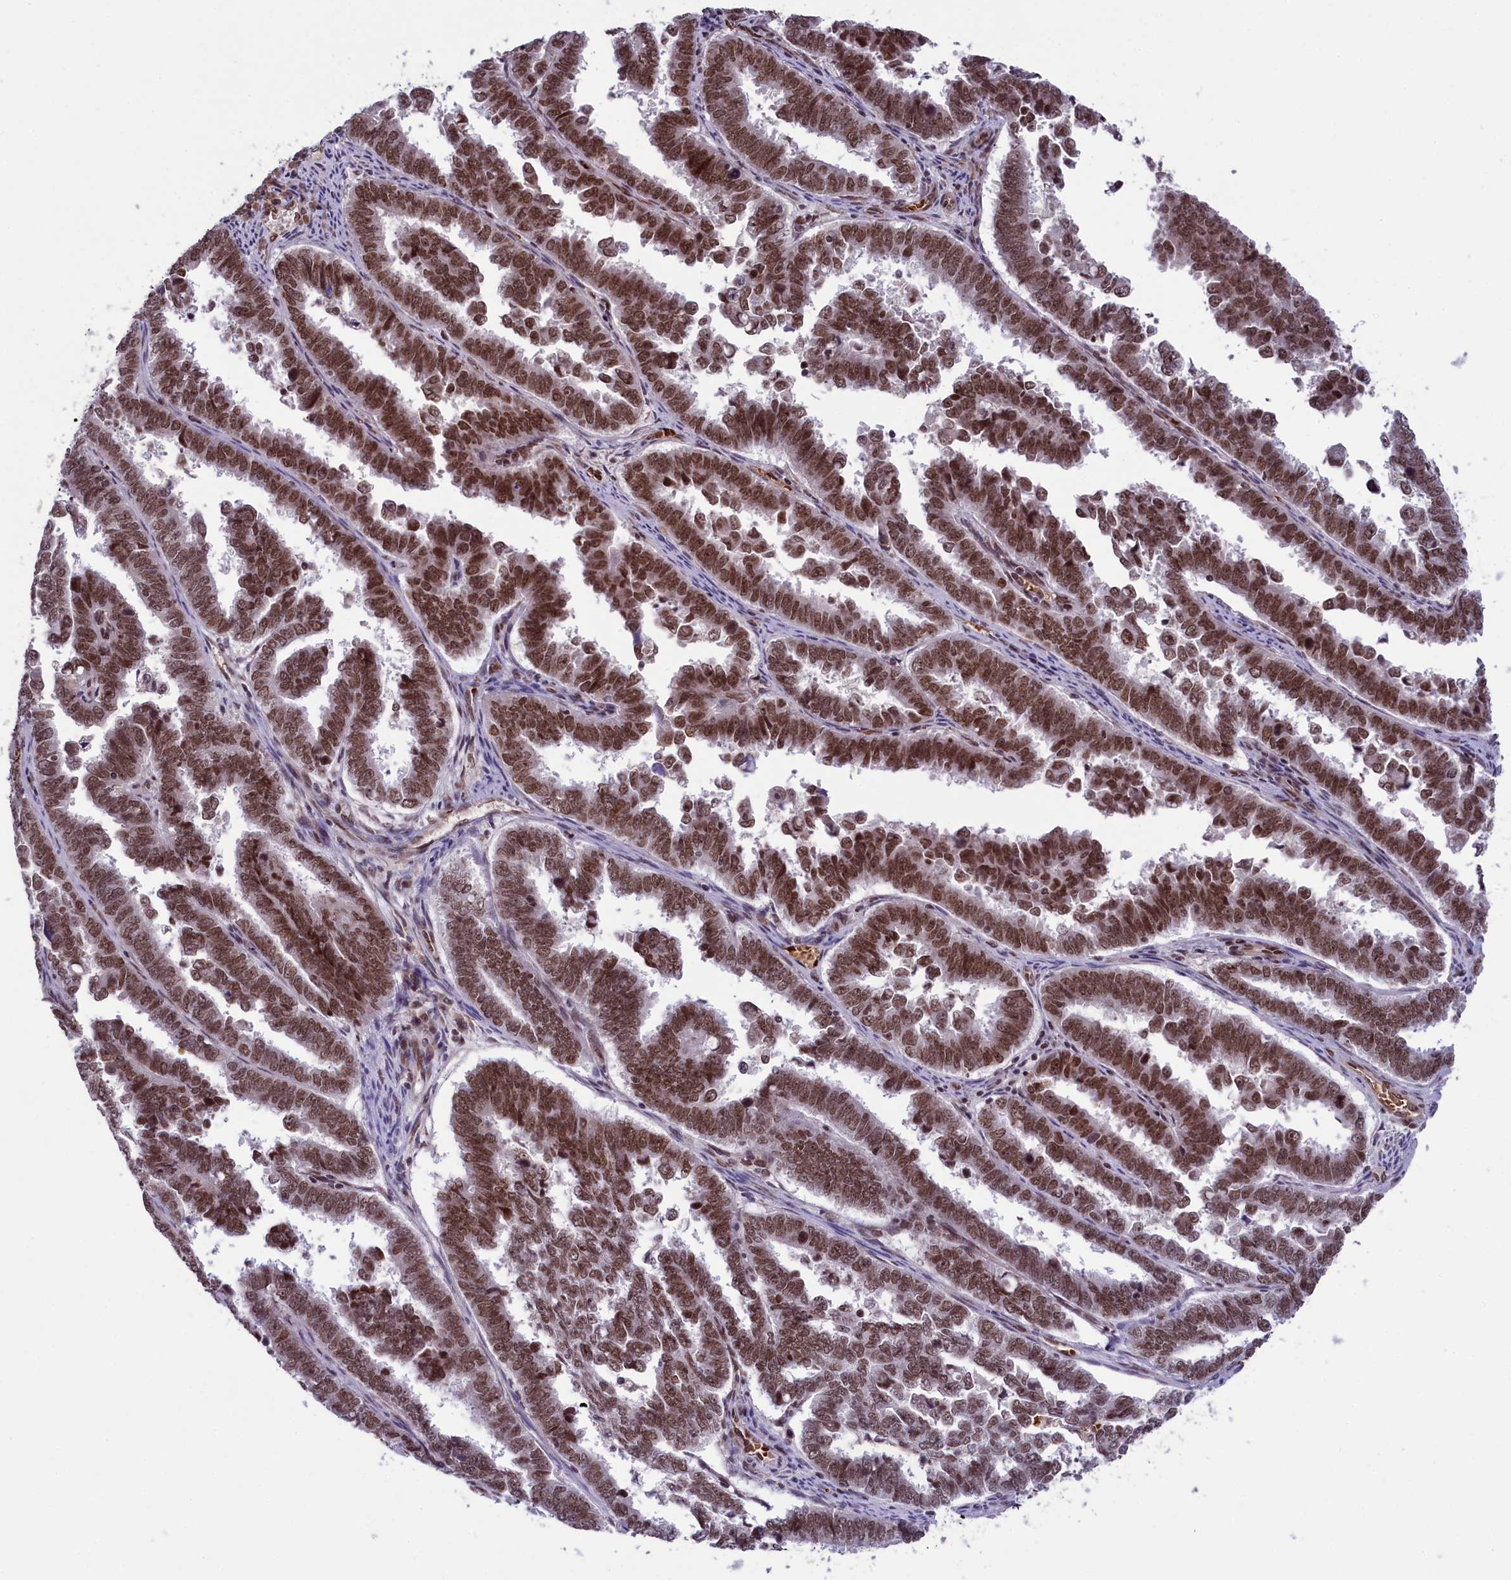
{"staining": {"intensity": "moderate", "quantity": ">75%", "location": "nuclear"}, "tissue": "endometrial cancer", "cell_type": "Tumor cells", "image_type": "cancer", "snomed": [{"axis": "morphology", "description": "Adenocarcinoma, NOS"}, {"axis": "topography", "description": "Endometrium"}], "caption": "This is an image of immunohistochemistry staining of endometrial cancer, which shows moderate staining in the nuclear of tumor cells.", "gene": "MPHOSPH8", "patient": {"sex": "female", "age": 75}}